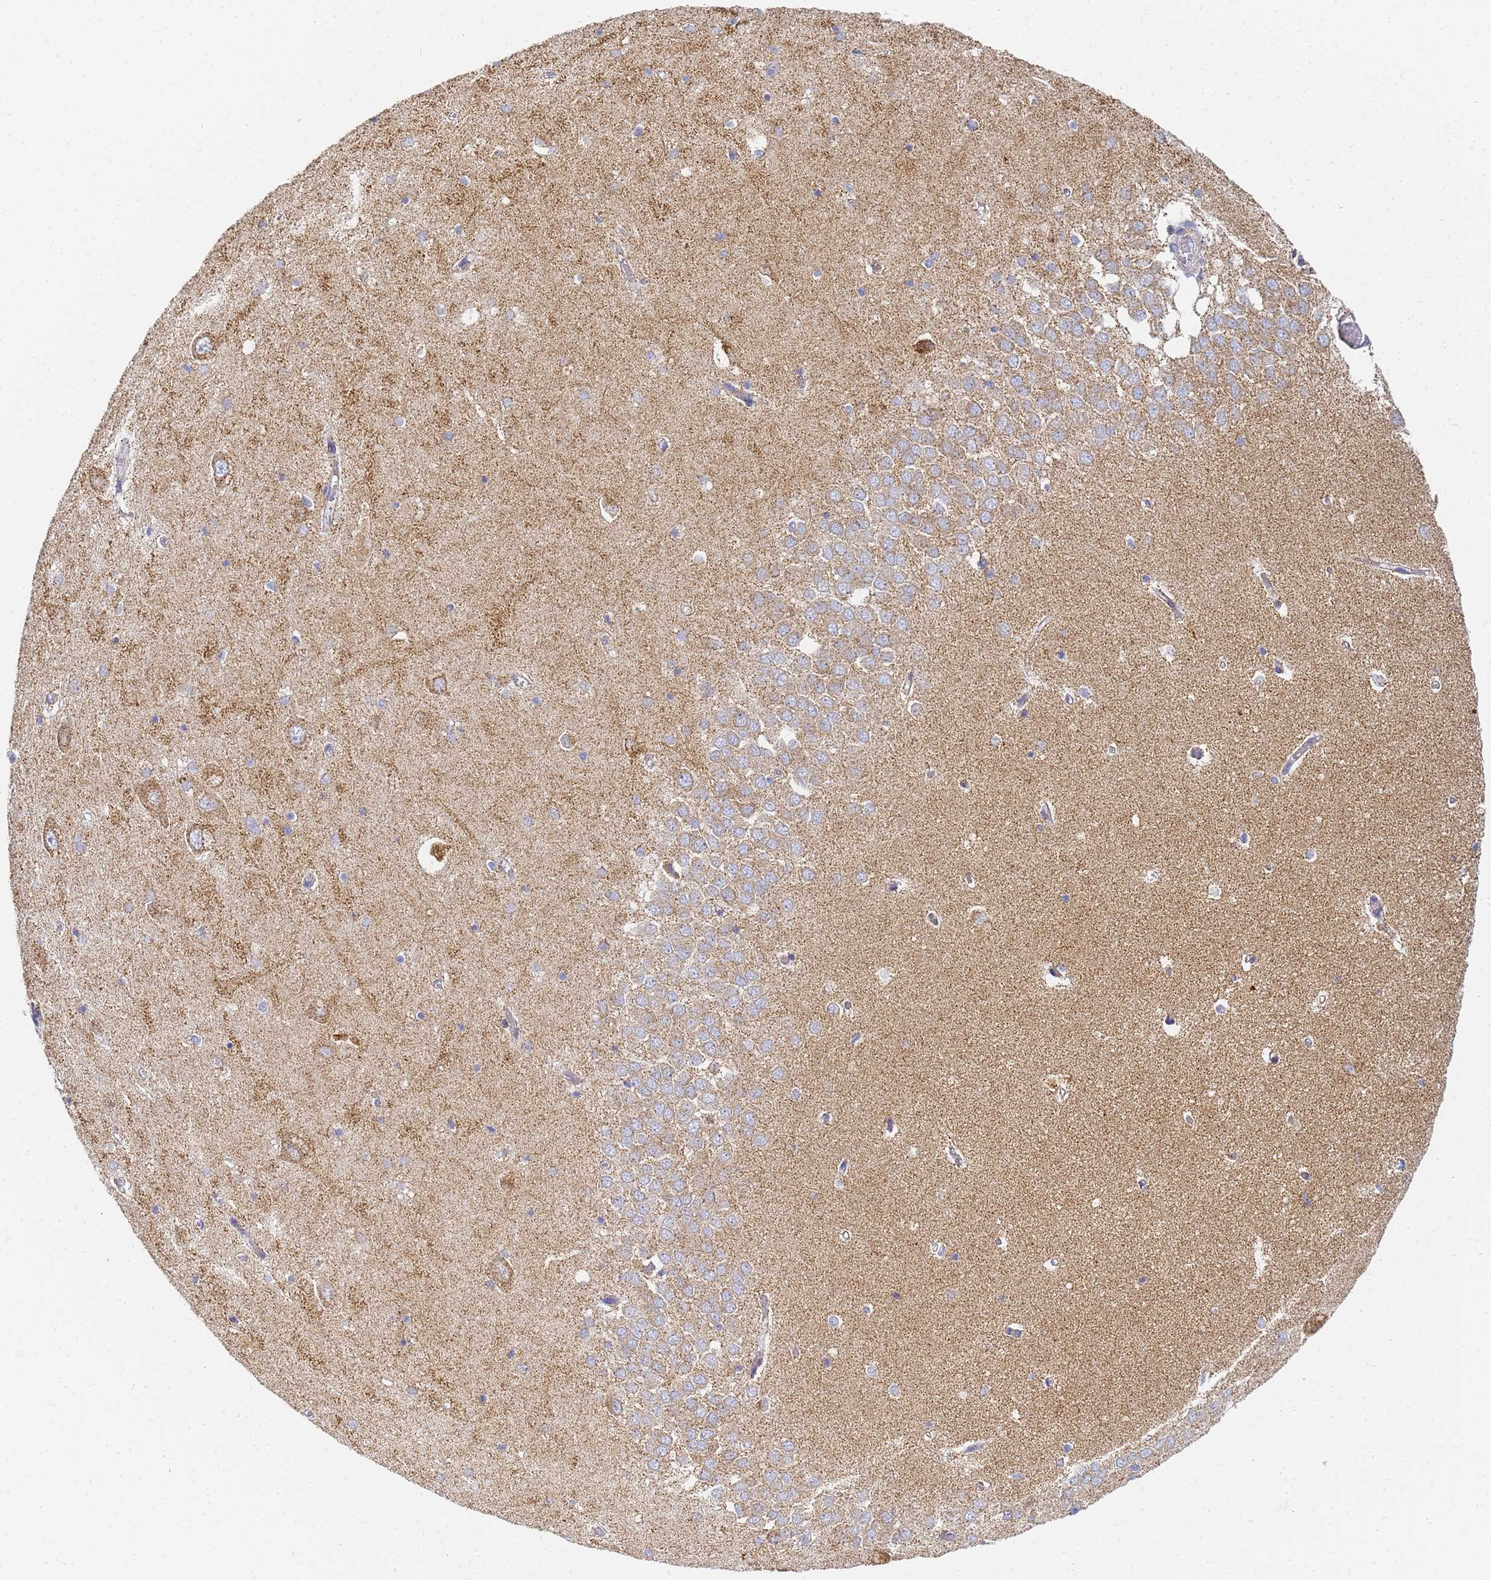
{"staining": {"intensity": "weak", "quantity": "25%-75%", "location": "cytoplasmic/membranous"}, "tissue": "hippocampus", "cell_type": "Glial cells", "image_type": "normal", "snomed": [{"axis": "morphology", "description": "Normal tissue, NOS"}, {"axis": "topography", "description": "Hippocampus"}], "caption": "This image displays normal hippocampus stained with immunohistochemistry to label a protein in brown. The cytoplasmic/membranous of glial cells show weak positivity for the protein. Nuclei are counter-stained blue.", "gene": "CNIH4", "patient": {"sex": "male", "age": 70}}